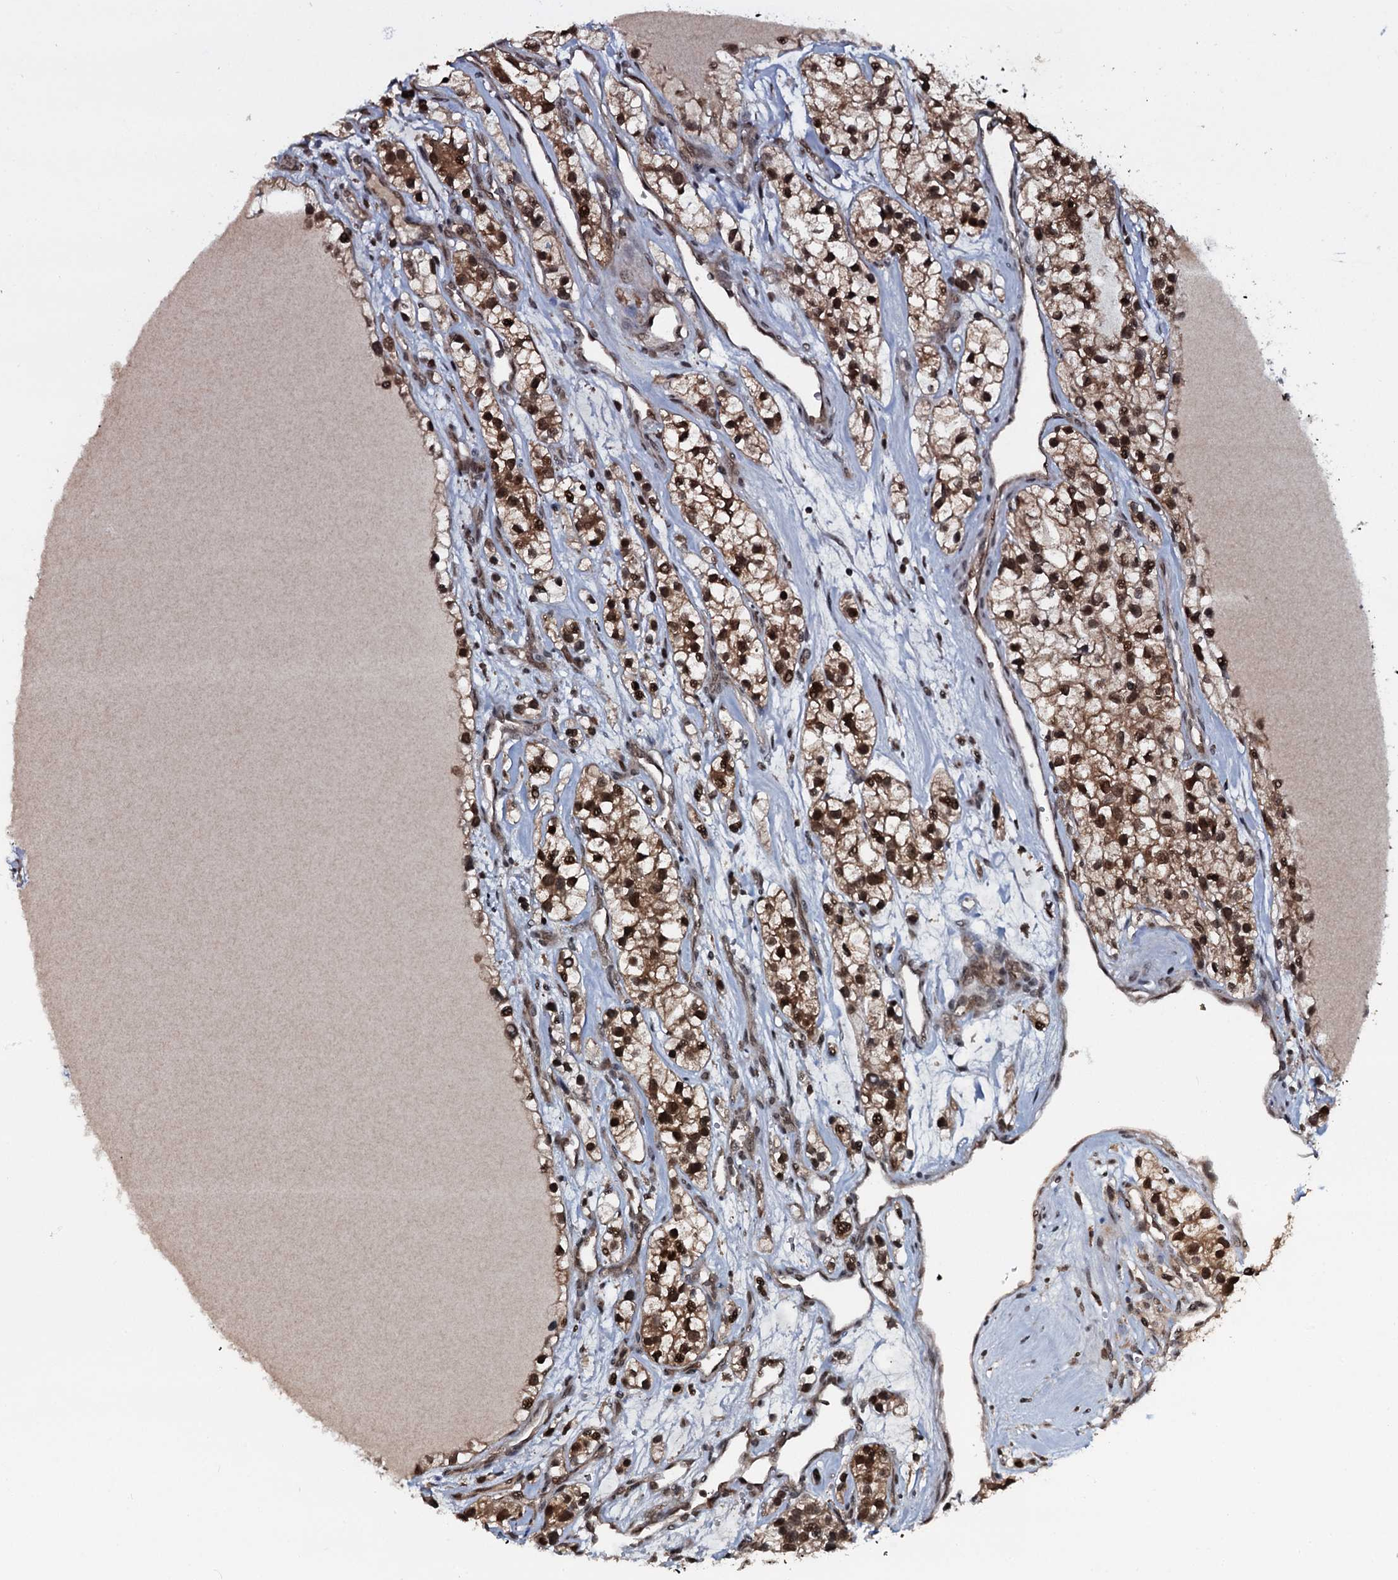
{"staining": {"intensity": "strong", "quantity": ">75%", "location": "cytoplasmic/membranous,nuclear"}, "tissue": "renal cancer", "cell_type": "Tumor cells", "image_type": "cancer", "snomed": [{"axis": "morphology", "description": "Adenocarcinoma, NOS"}, {"axis": "topography", "description": "Kidney"}], "caption": "Protein expression analysis of human renal cancer (adenocarcinoma) reveals strong cytoplasmic/membranous and nuclear staining in about >75% of tumor cells. (Brightfield microscopy of DAB IHC at high magnification).", "gene": "HDDC3", "patient": {"sex": "female", "age": 57}}